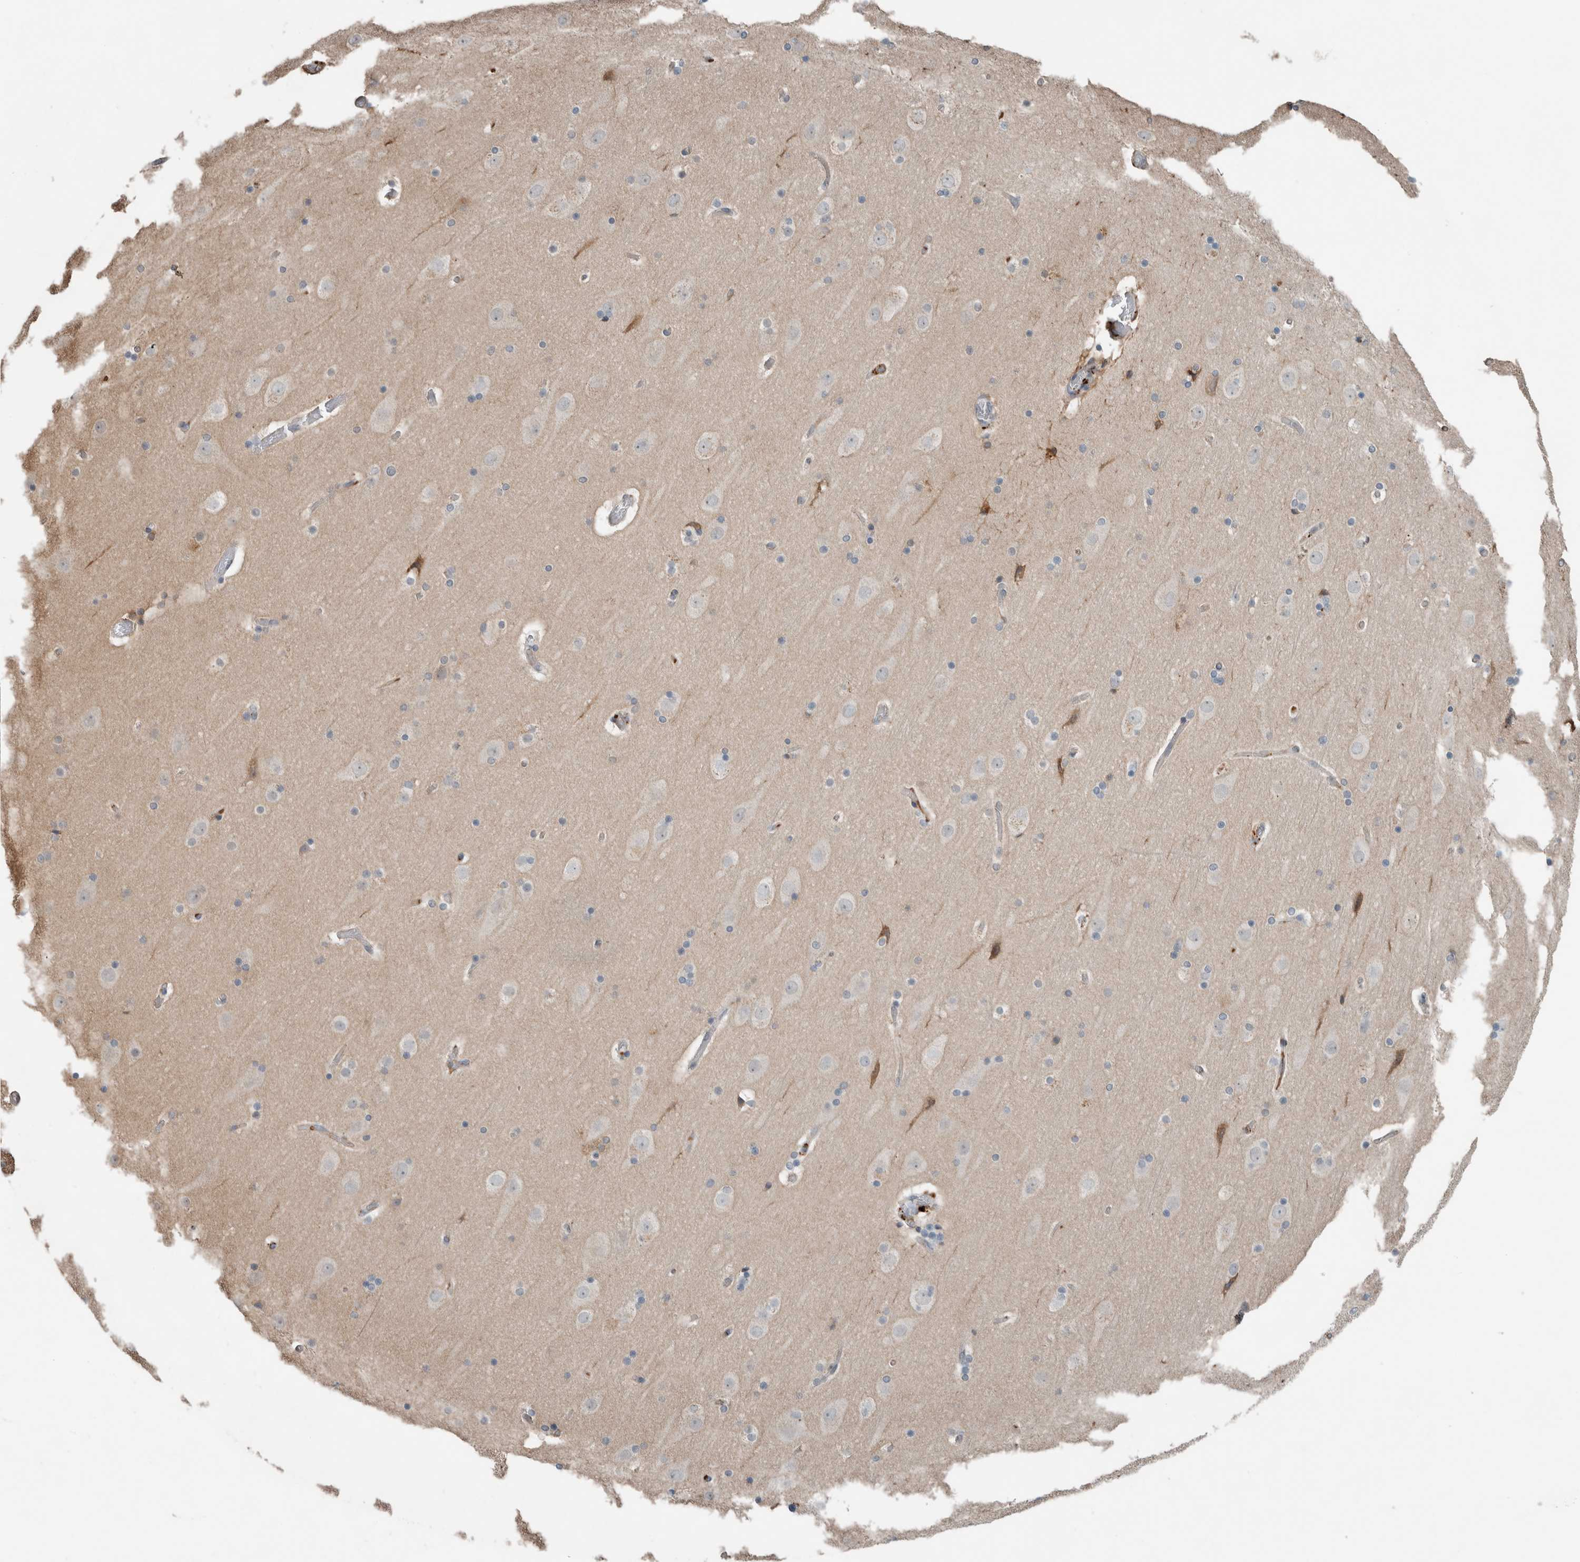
{"staining": {"intensity": "negative", "quantity": "none", "location": "none"}, "tissue": "cerebral cortex", "cell_type": "Endothelial cells", "image_type": "normal", "snomed": [{"axis": "morphology", "description": "Normal tissue, NOS"}, {"axis": "topography", "description": "Cerebral cortex"}], "caption": "Endothelial cells show no significant staining in unremarkable cerebral cortex. (DAB immunohistochemistry (IHC) with hematoxylin counter stain).", "gene": "USP34", "patient": {"sex": "male", "age": 57}}